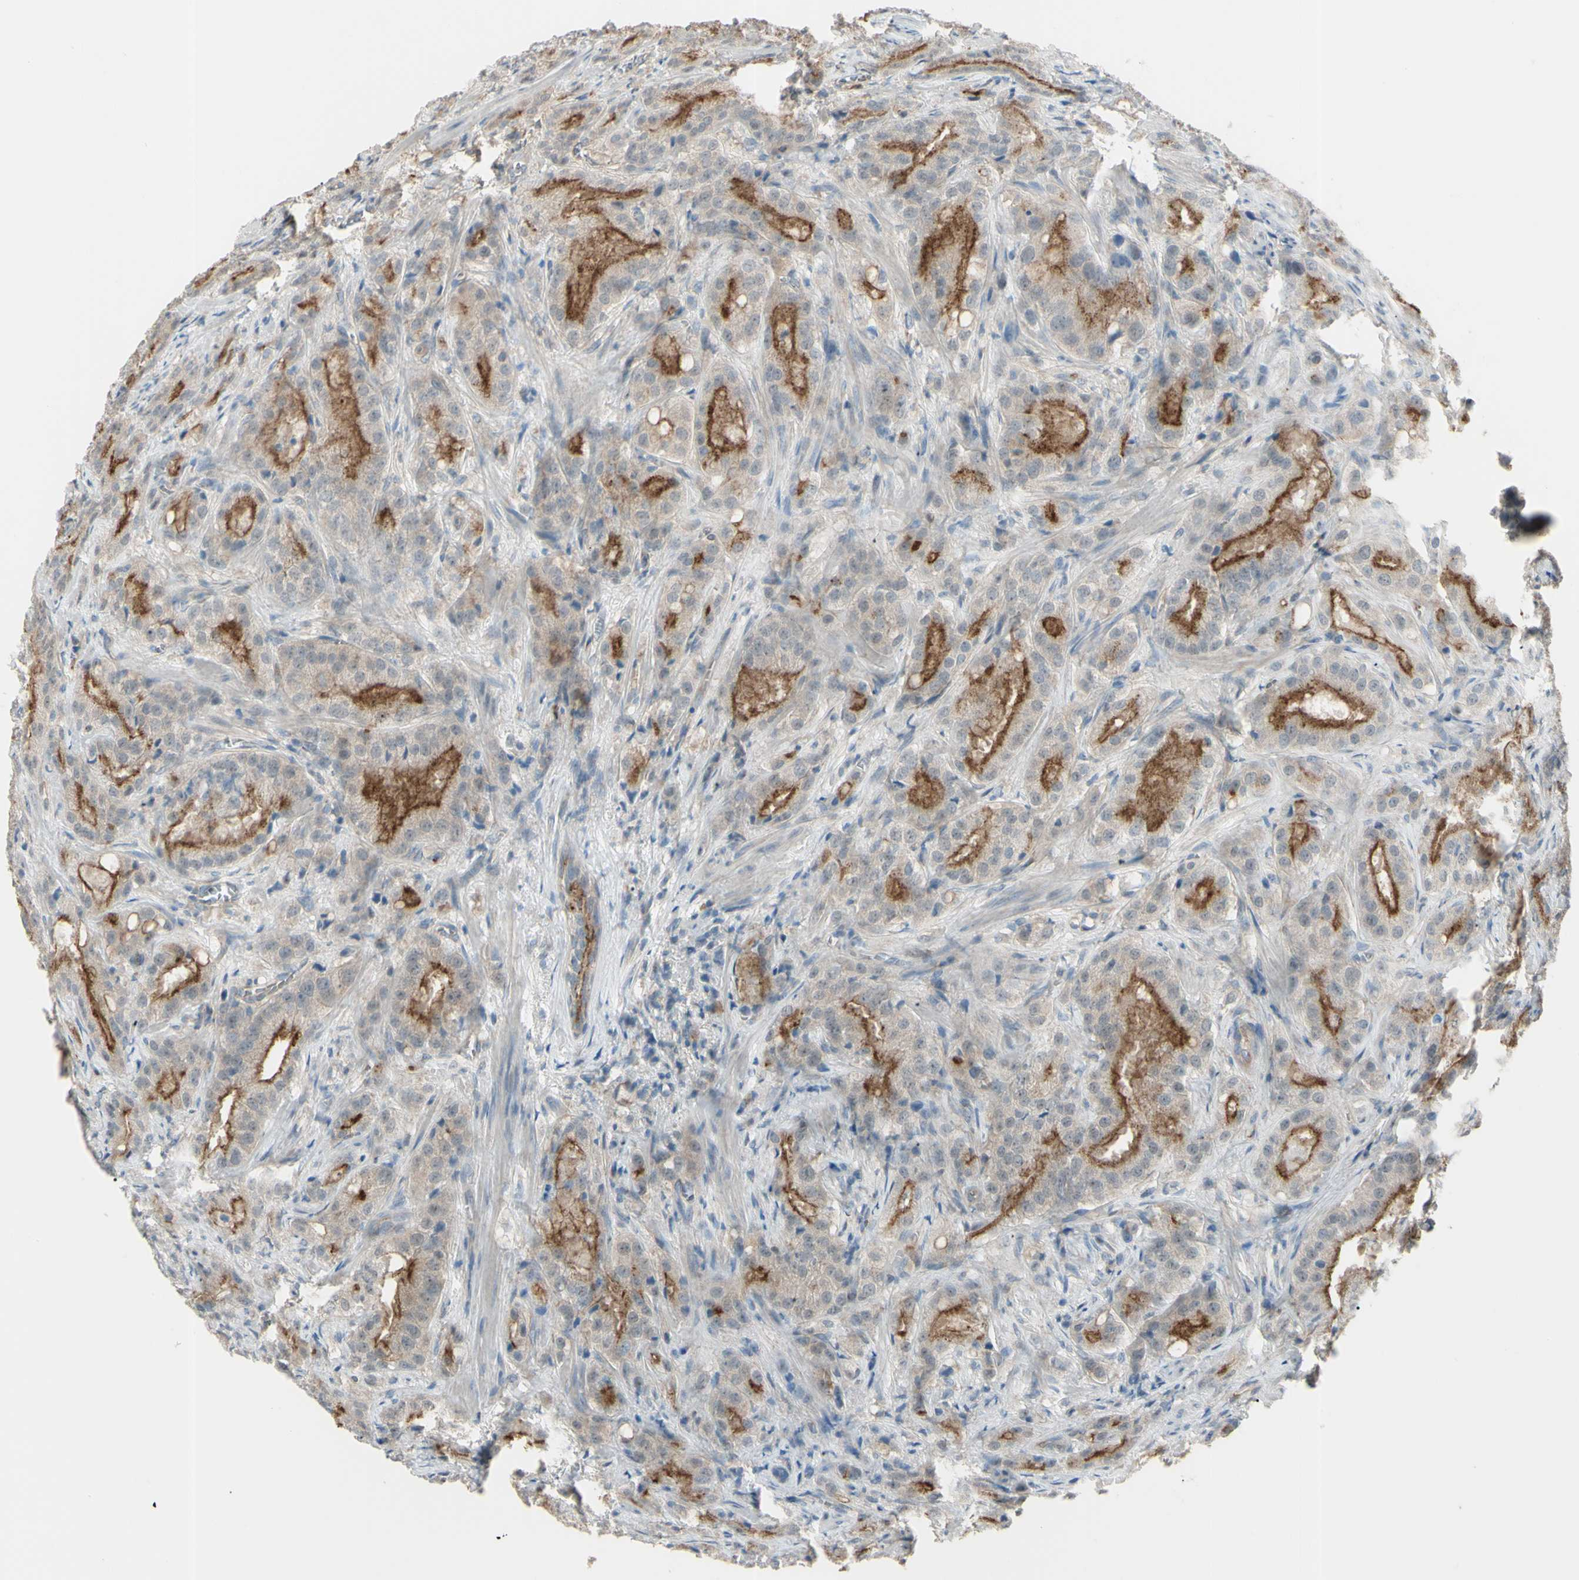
{"staining": {"intensity": "moderate", "quantity": ">75%", "location": "cytoplasmic/membranous"}, "tissue": "prostate cancer", "cell_type": "Tumor cells", "image_type": "cancer", "snomed": [{"axis": "morphology", "description": "Adenocarcinoma, High grade"}, {"axis": "topography", "description": "Prostate"}], "caption": "Protein expression analysis of high-grade adenocarcinoma (prostate) shows moderate cytoplasmic/membranous positivity in about >75% of tumor cells.", "gene": "LMTK2", "patient": {"sex": "male", "age": 64}}